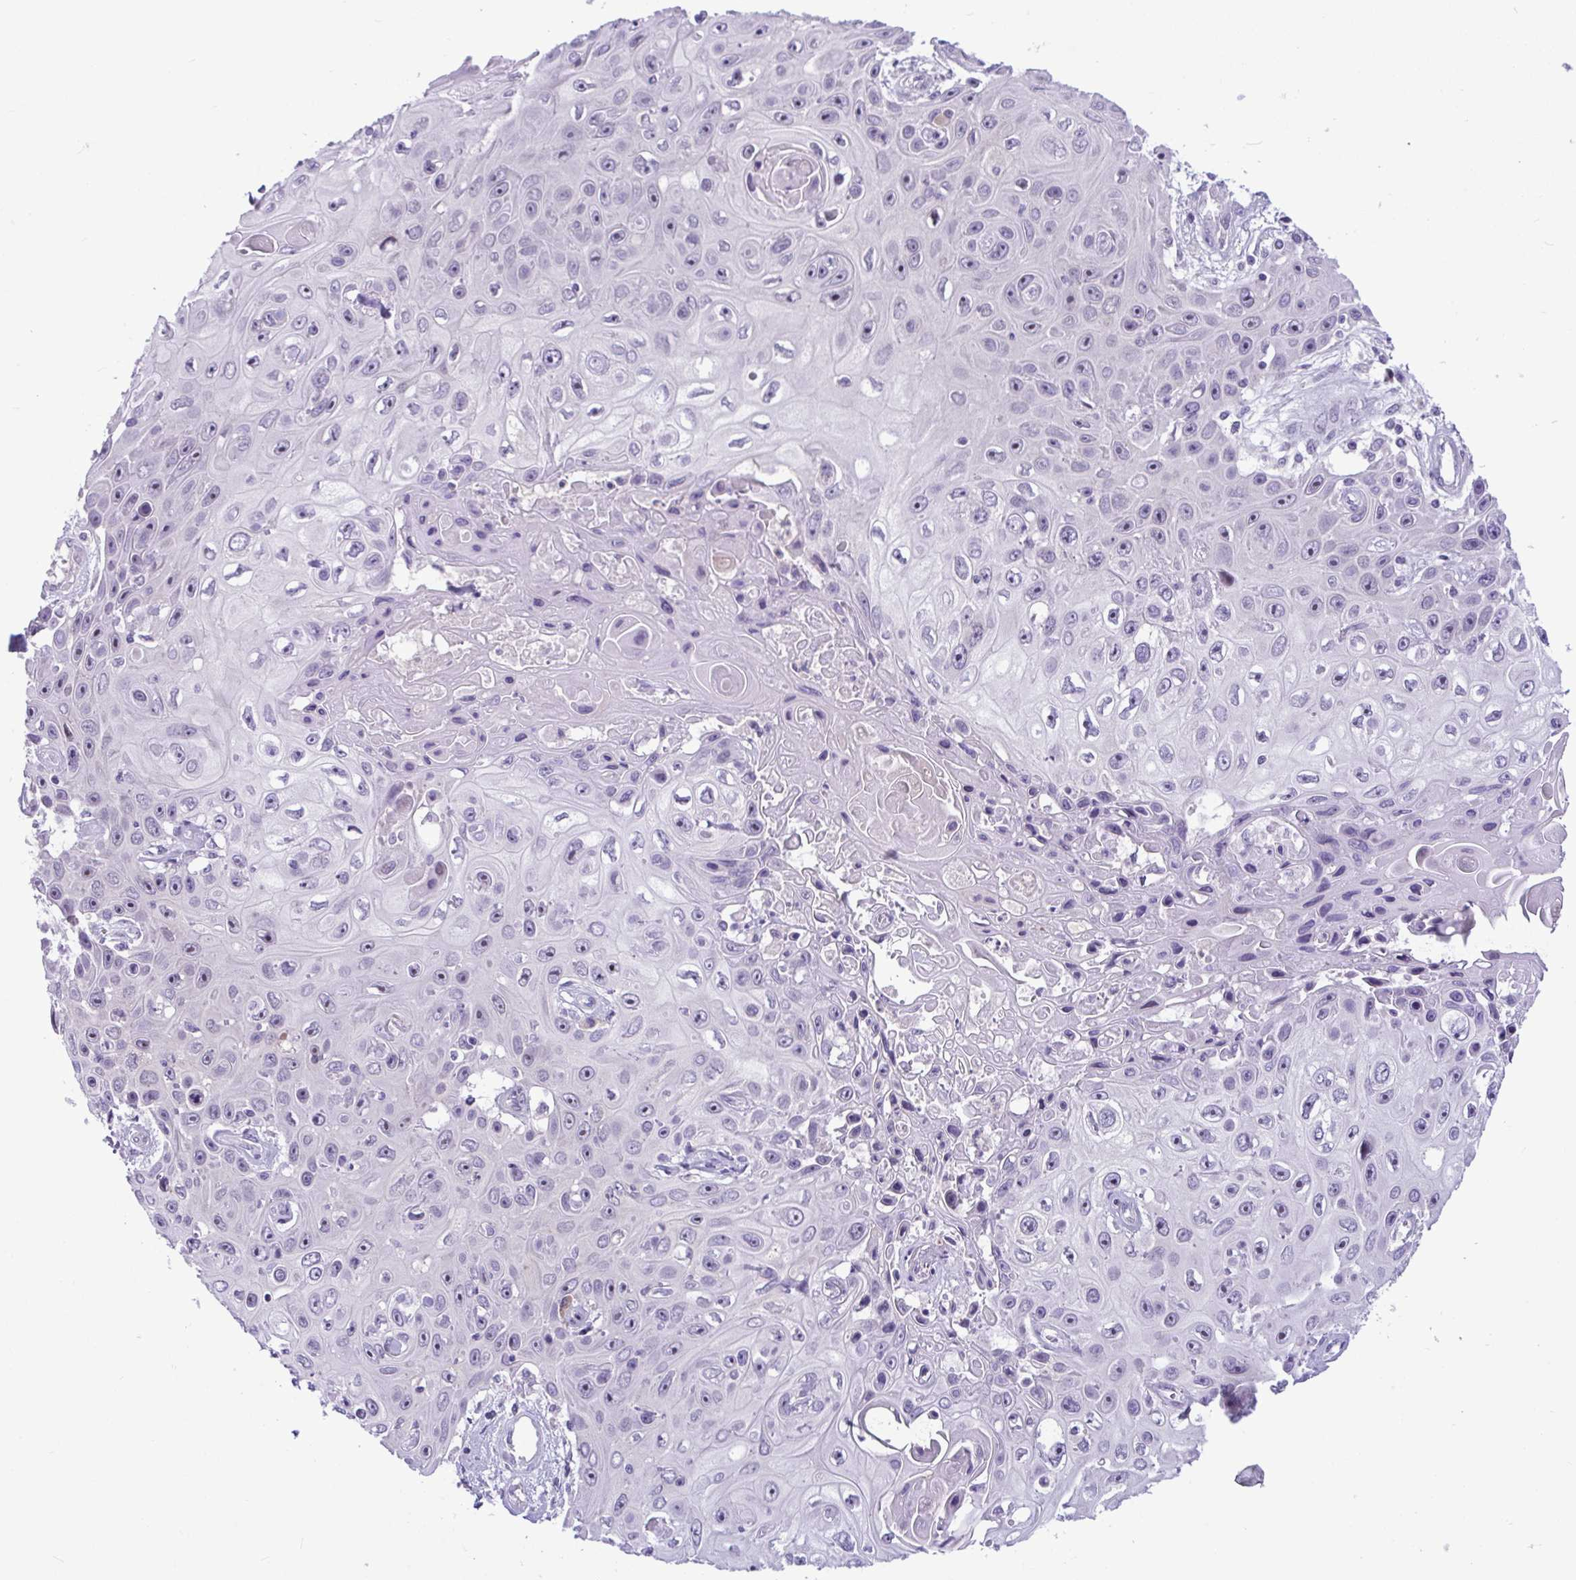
{"staining": {"intensity": "negative", "quantity": "none", "location": "none"}, "tissue": "skin cancer", "cell_type": "Tumor cells", "image_type": "cancer", "snomed": [{"axis": "morphology", "description": "Squamous cell carcinoma, NOS"}, {"axis": "topography", "description": "Skin"}], "caption": "IHC photomicrograph of neoplastic tissue: skin squamous cell carcinoma stained with DAB (3,3'-diaminobenzidine) exhibits no significant protein expression in tumor cells.", "gene": "WNT9B", "patient": {"sex": "male", "age": 82}}